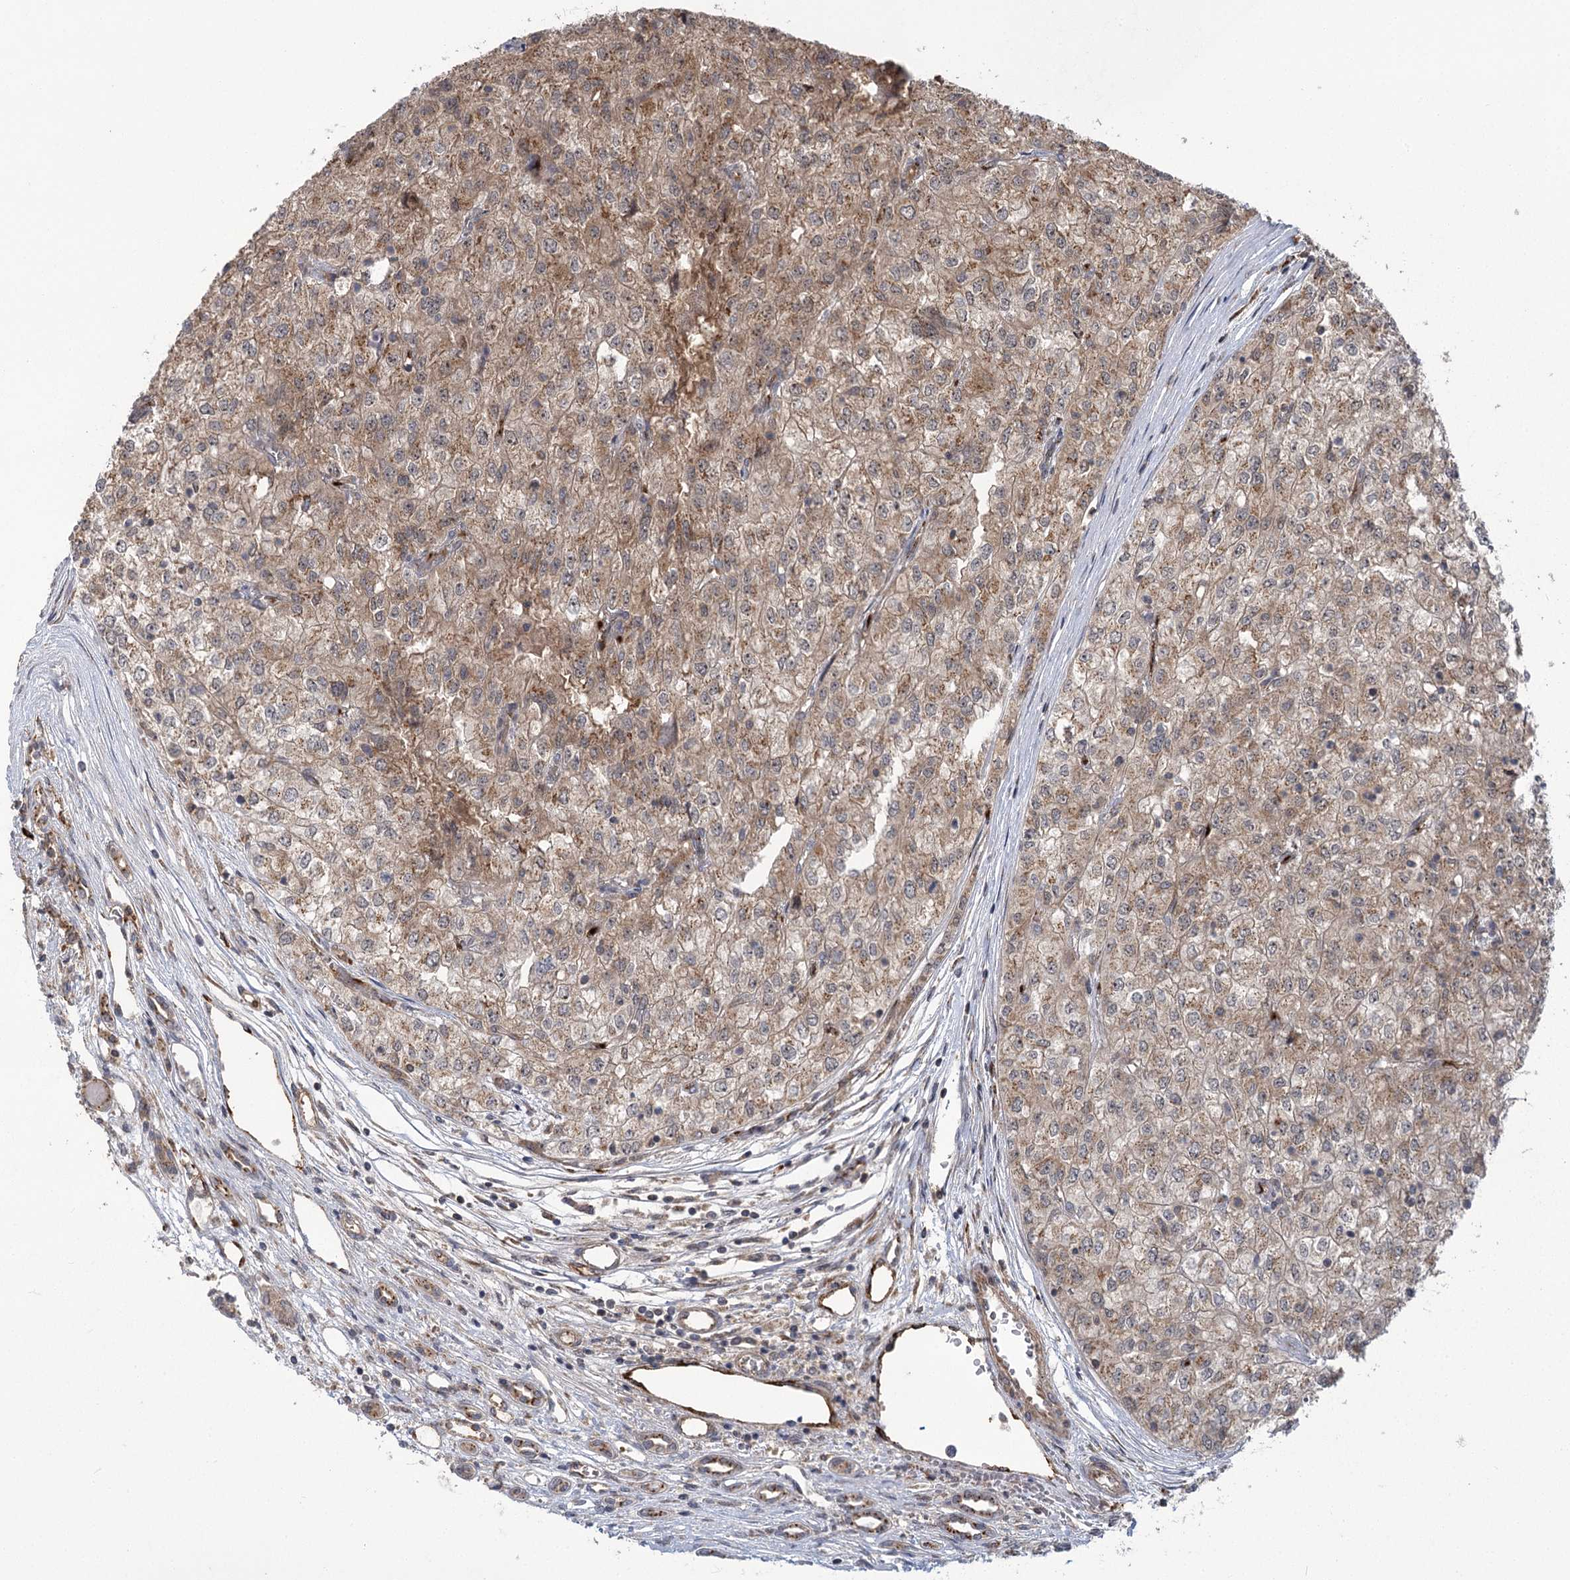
{"staining": {"intensity": "moderate", "quantity": "25%-75%", "location": "cytoplasmic/membranous"}, "tissue": "renal cancer", "cell_type": "Tumor cells", "image_type": "cancer", "snomed": [{"axis": "morphology", "description": "Adenocarcinoma, NOS"}, {"axis": "topography", "description": "Kidney"}], "caption": "Immunohistochemical staining of human adenocarcinoma (renal) reveals moderate cytoplasmic/membranous protein positivity in about 25%-75% of tumor cells. (Brightfield microscopy of DAB IHC at high magnification).", "gene": "CARD19", "patient": {"sex": "female", "age": 54}}